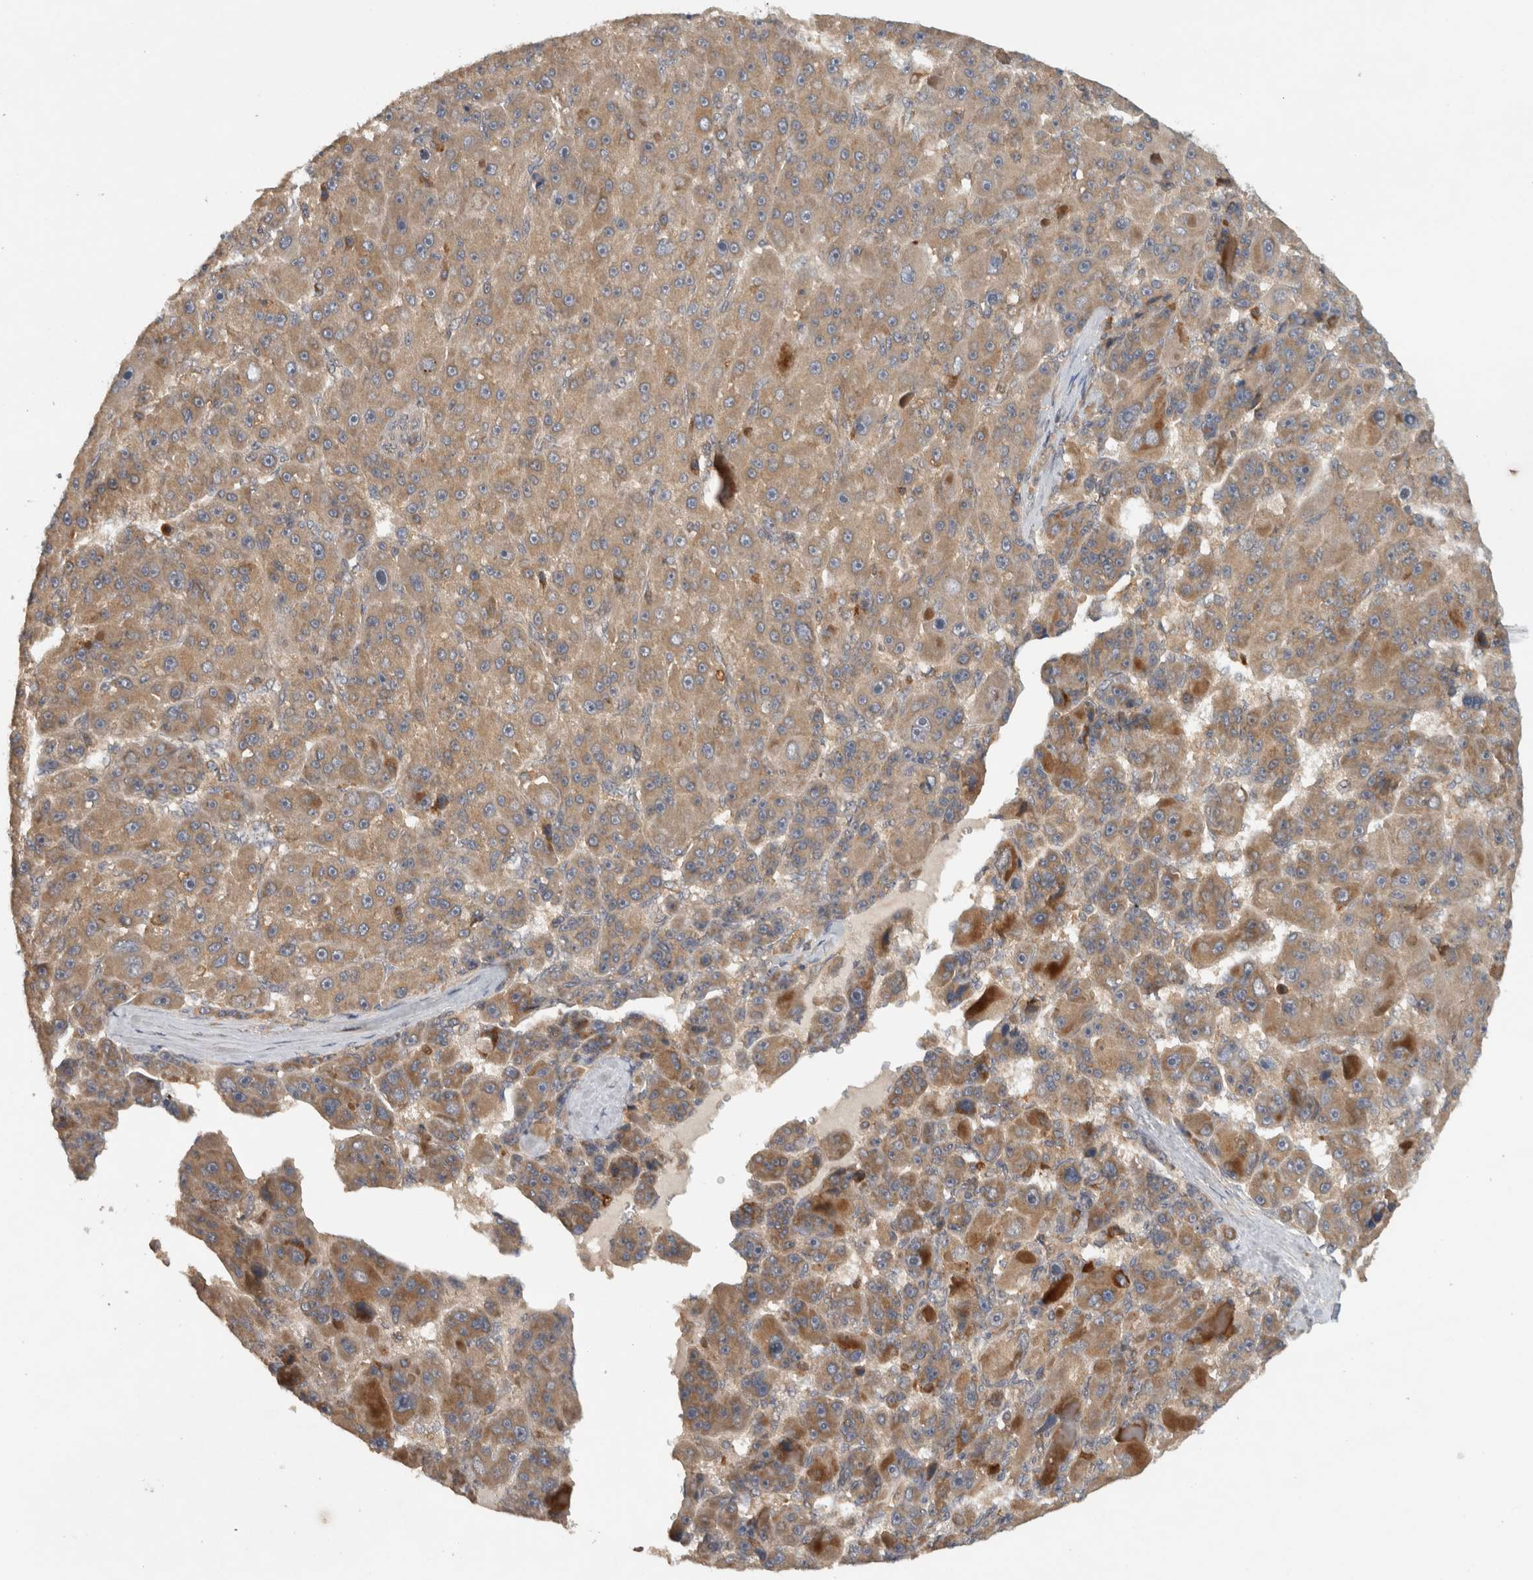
{"staining": {"intensity": "moderate", "quantity": ">75%", "location": "cytoplasmic/membranous"}, "tissue": "liver cancer", "cell_type": "Tumor cells", "image_type": "cancer", "snomed": [{"axis": "morphology", "description": "Carcinoma, Hepatocellular, NOS"}, {"axis": "topography", "description": "Liver"}], "caption": "Immunohistochemical staining of hepatocellular carcinoma (liver) reveals moderate cytoplasmic/membranous protein expression in approximately >75% of tumor cells.", "gene": "VEPH1", "patient": {"sex": "male", "age": 76}}